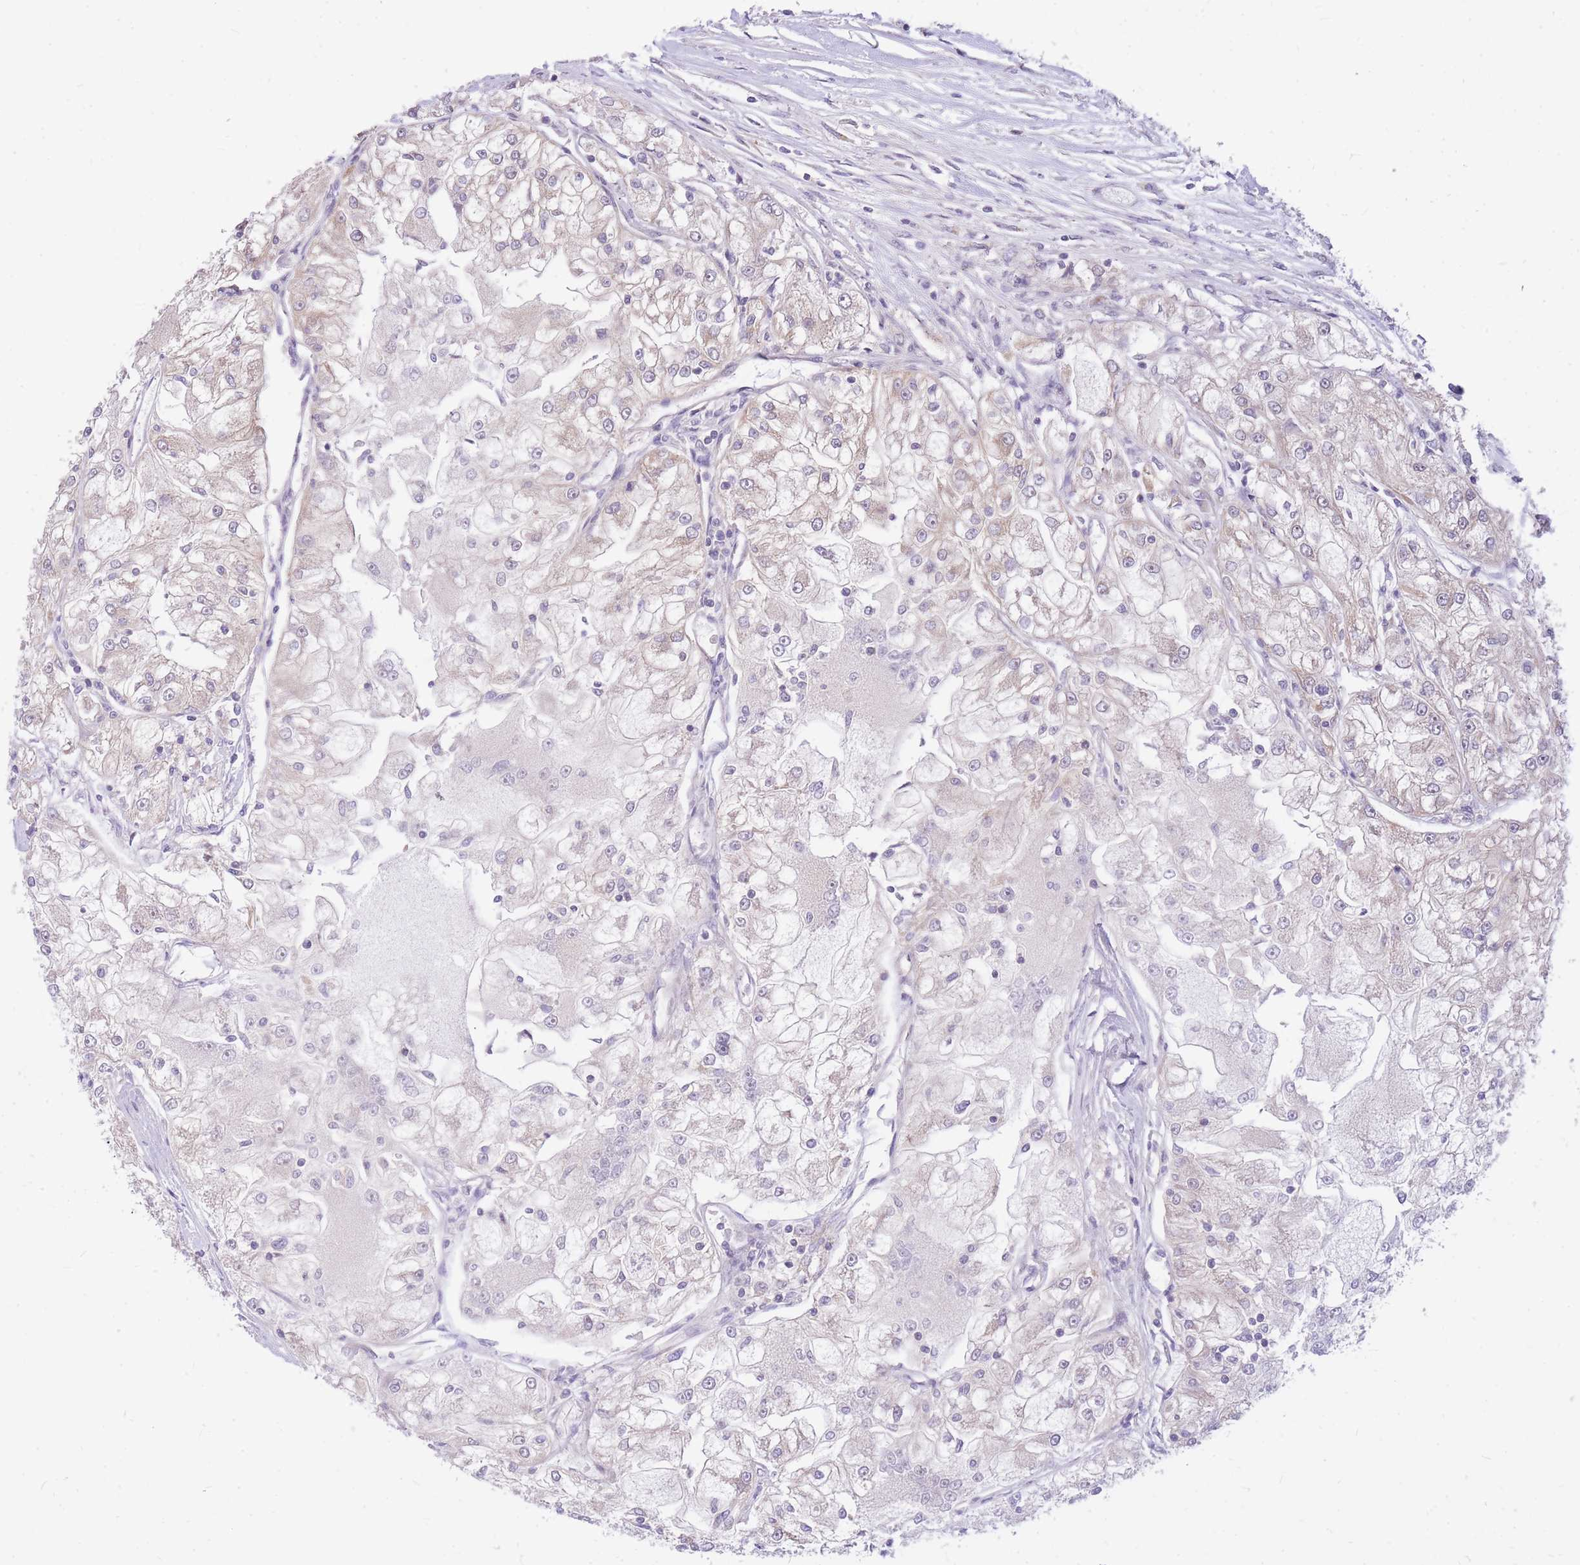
{"staining": {"intensity": "weak", "quantity": "<25%", "location": "cytoplasmic/membranous"}, "tissue": "renal cancer", "cell_type": "Tumor cells", "image_type": "cancer", "snomed": [{"axis": "morphology", "description": "Adenocarcinoma, NOS"}, {"axis": "topography", "description": "Kidney"}], "caption": "An immunohistochemistry (IHC) image of adenocarcinoma (renal) is shown. There is no staining in tumor cells of adenocarcinoma (renal).", "gene": "MINDY2", "patient": {"sex": "female", "age": 72}}